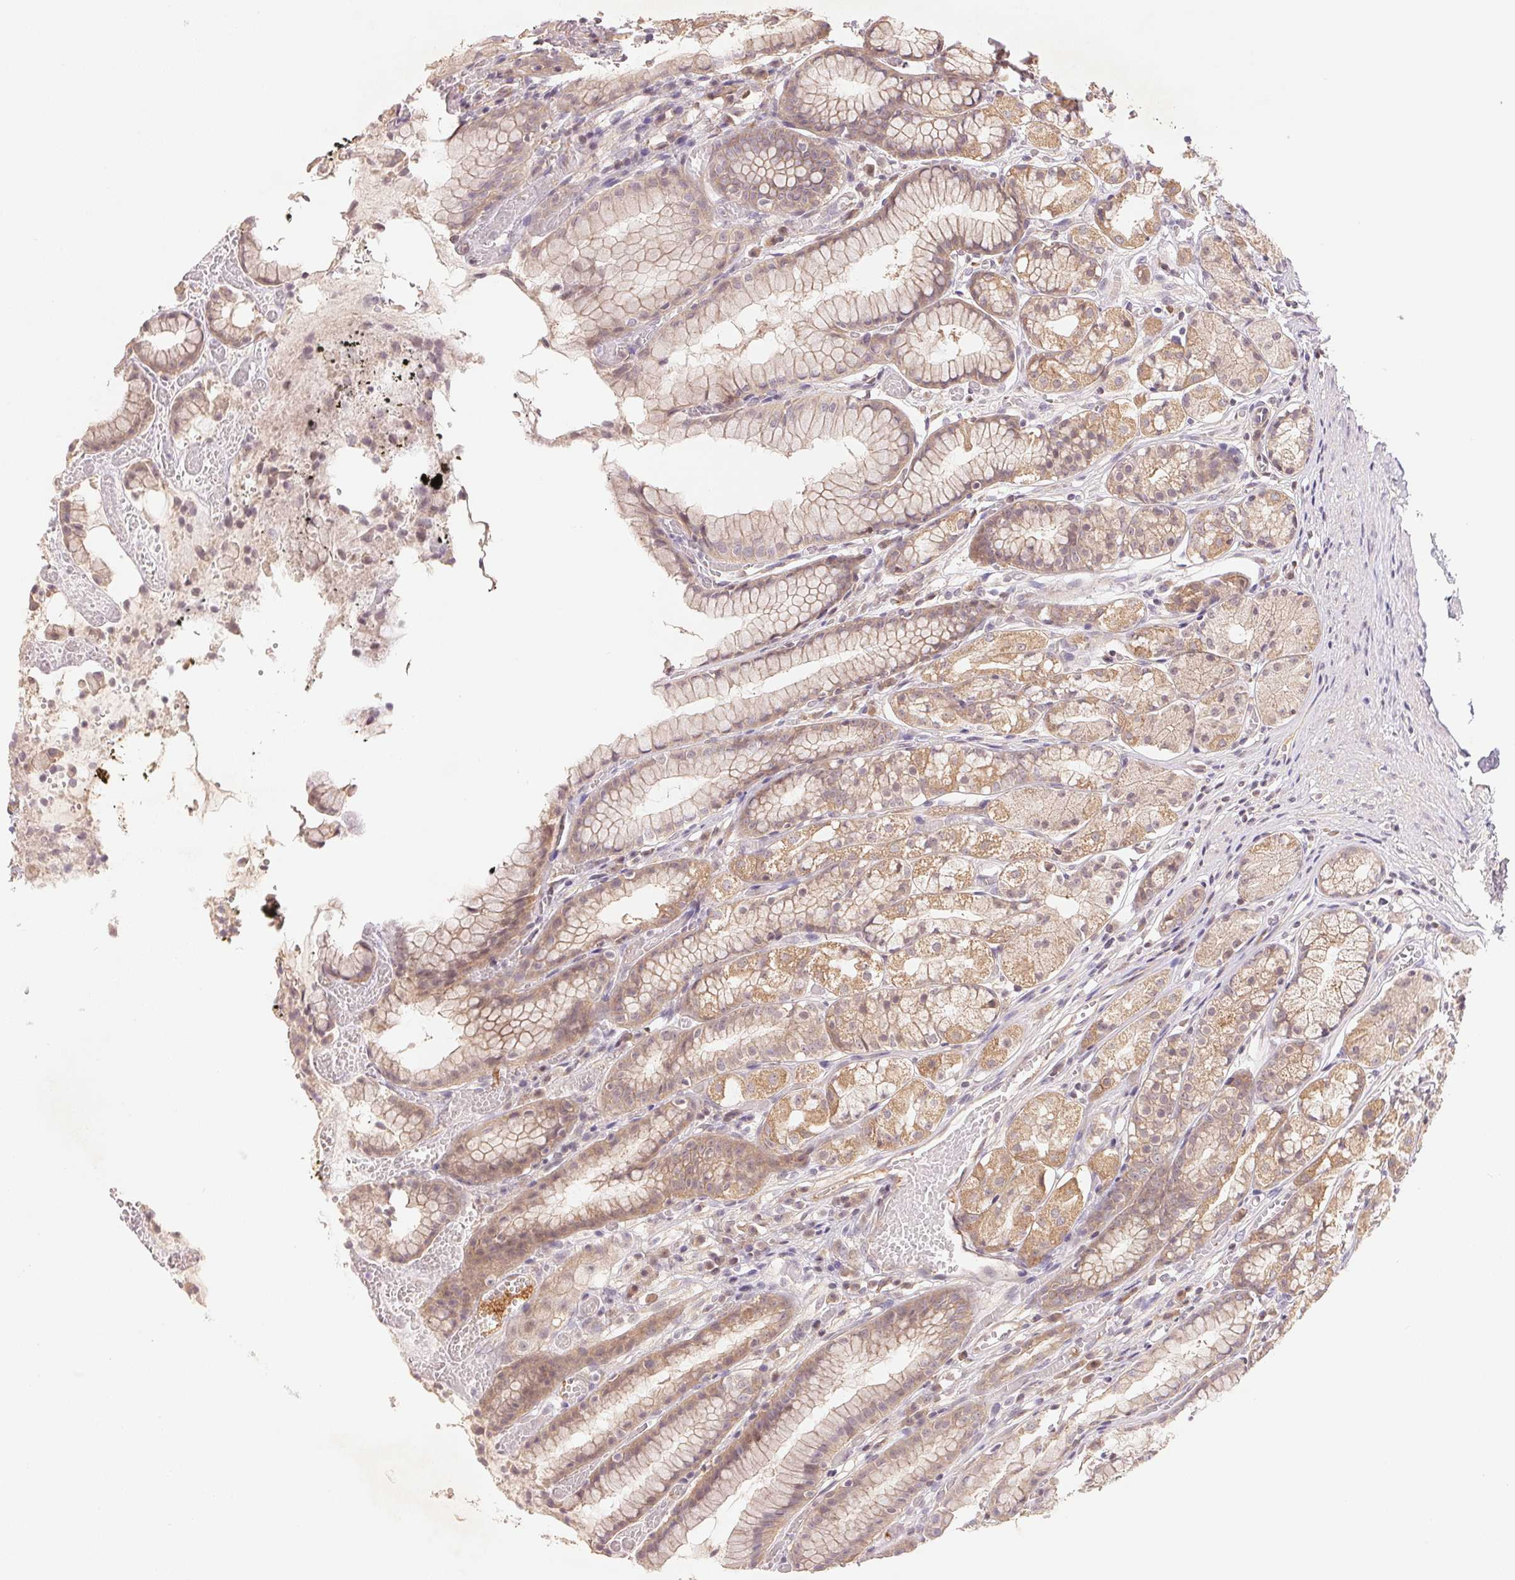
{"staining": {"intensity": "moderate", "quantity": ">75%", "location": "cytoplasmic/membranous"}, "tissue": "stomach", "cell_type": "Glandular cells", "image_type": "normal", "snomed": [{"axis": "morphology", "description": "Normal tissue, NOS"}, {"axis": "topography", "description": "Smooth muscle"}, {"axis": "topography", "description": "Stomach"}], "caption": "The image demonstrates staining of unremarkable stomach, revealing moderate cytoplasmic/membranous protein positivity (brown color) within glandular cells.", "gene": "BNIP5", "patient": {"sex": "male", "age": 70}}